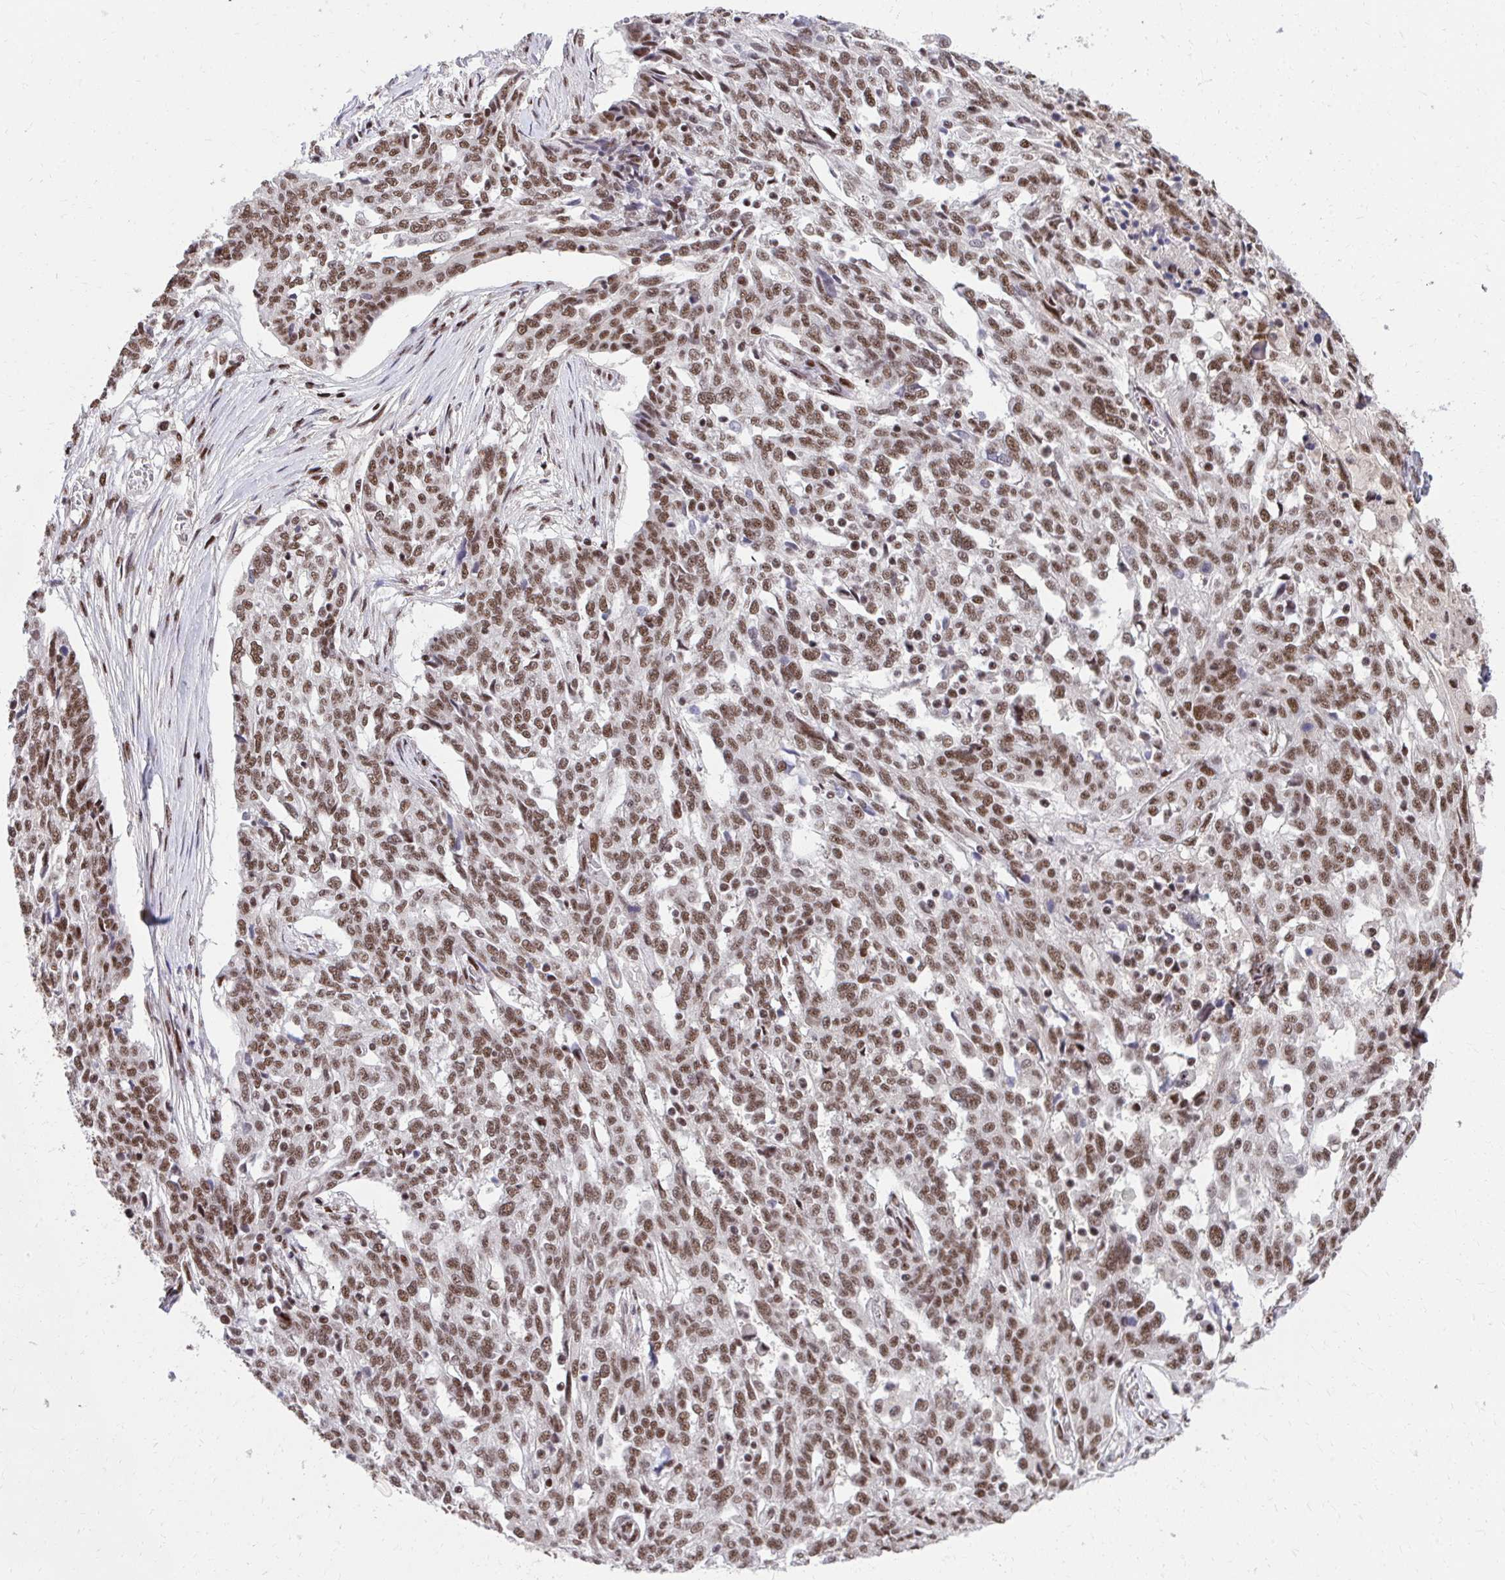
{"staining": {"intensity": "moderate", "quantity": ">75%", "location": "nuclear"}, "tissue": "ovarian cancer", "cell_type": "Tumor cells", "image_type": "cancer", "snomed": [{"axis": "morphology", "description": "Cystadenocarcinoma, serous, NOS"}, {"axis": "topography", "description": "Ovary"}], "caption": "Human ovarian cancer (serous cystadenocarcinoma) stained with a protein marker shows moderate staining in tumor cells.", "gene": "SYNE4", "patient": {"sex": "female", "age": 67}}